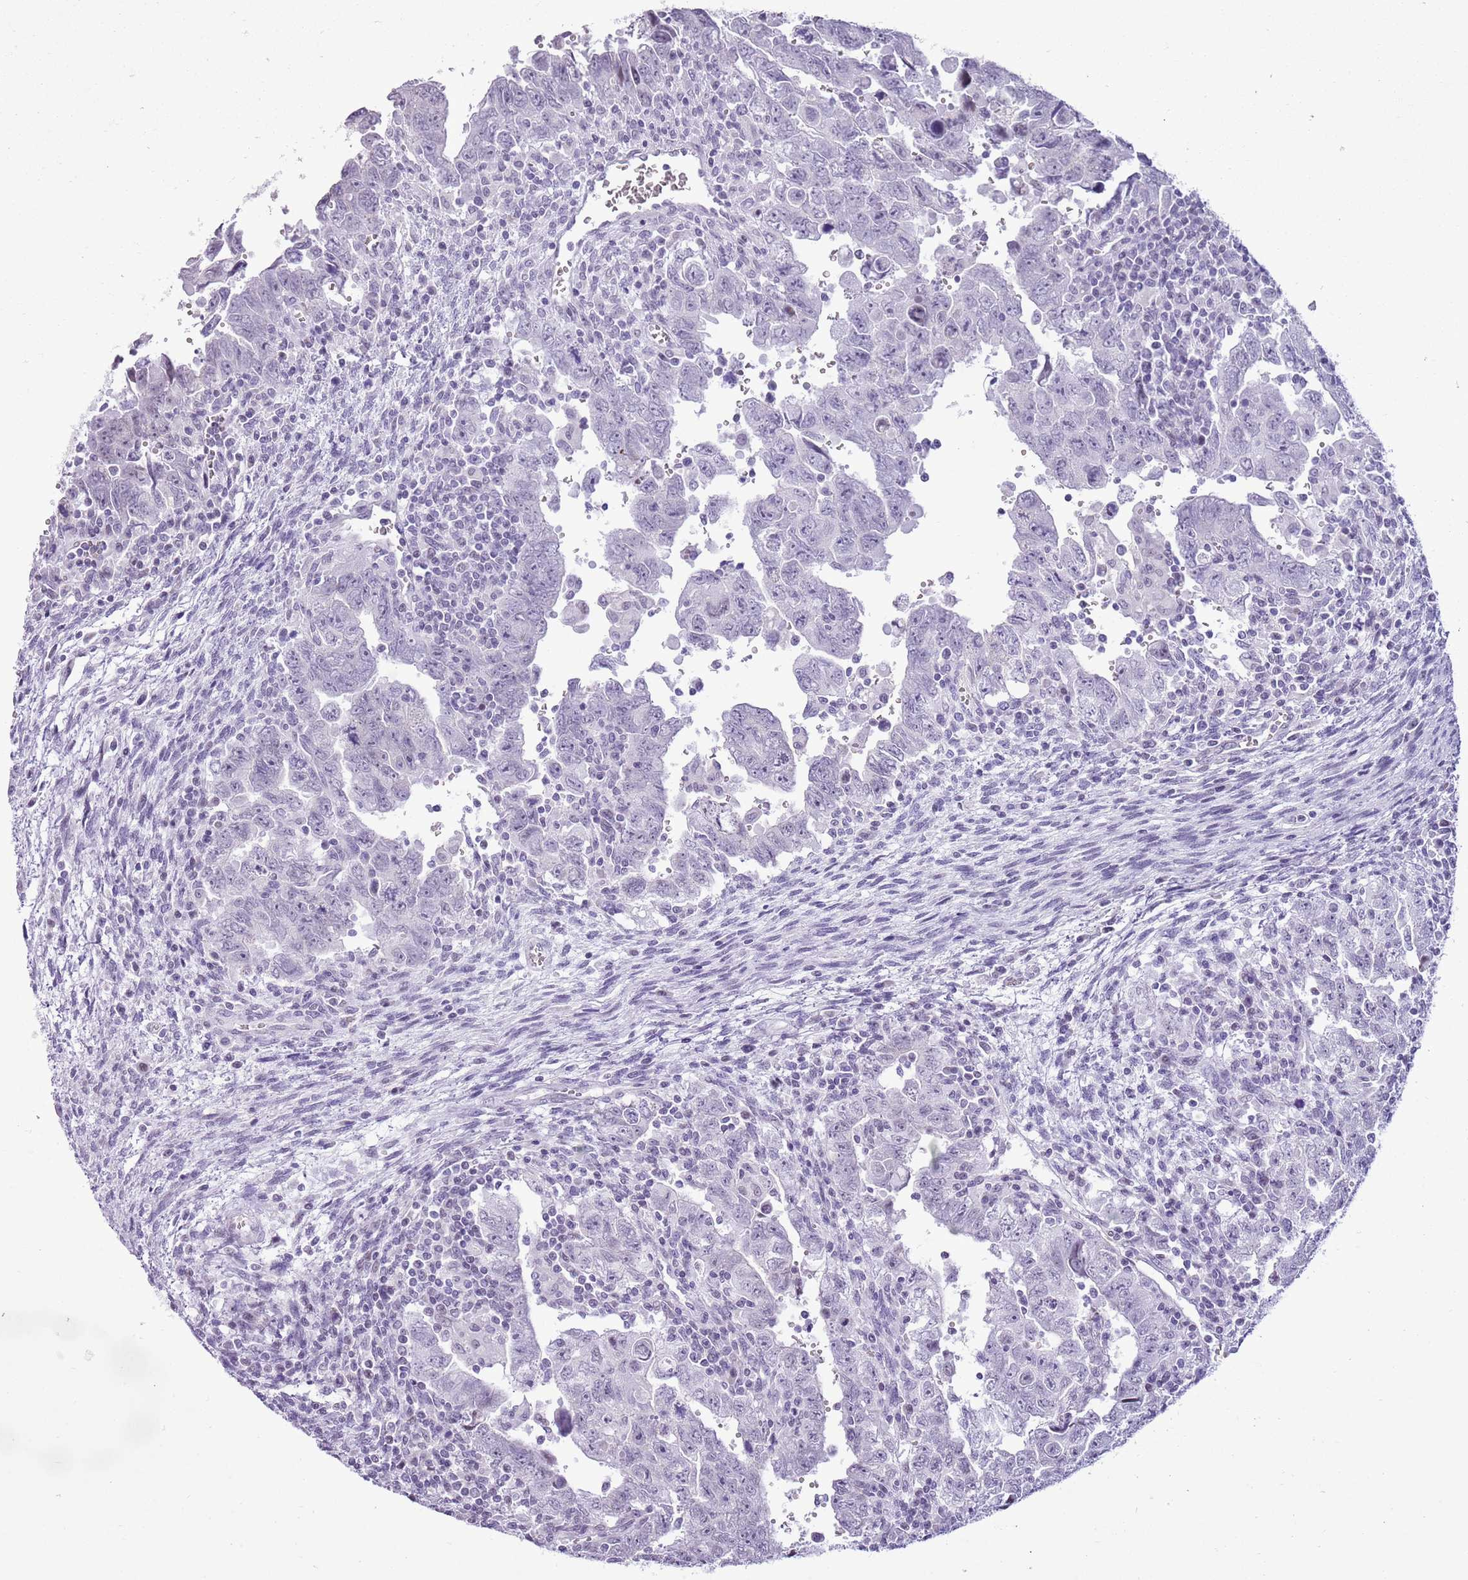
{"staining": {"intensity": "negative", "quantity": "none", "location": "none"}, "tissue": "testis cancer", "cell_type": "Tumor cells", "image_type": "cancer", "snomed": [{"axis": "morphology", "description": "Carcinoma, Embryonal, NOS"}, {"axis": "topography", "description": "Testis"}], "caption": "Tumor cells are negative for brown protein staining in embryonal carcinoma (testis).", "gene": "RPL3L", "patient": {"sex": "male", "age": 28}}